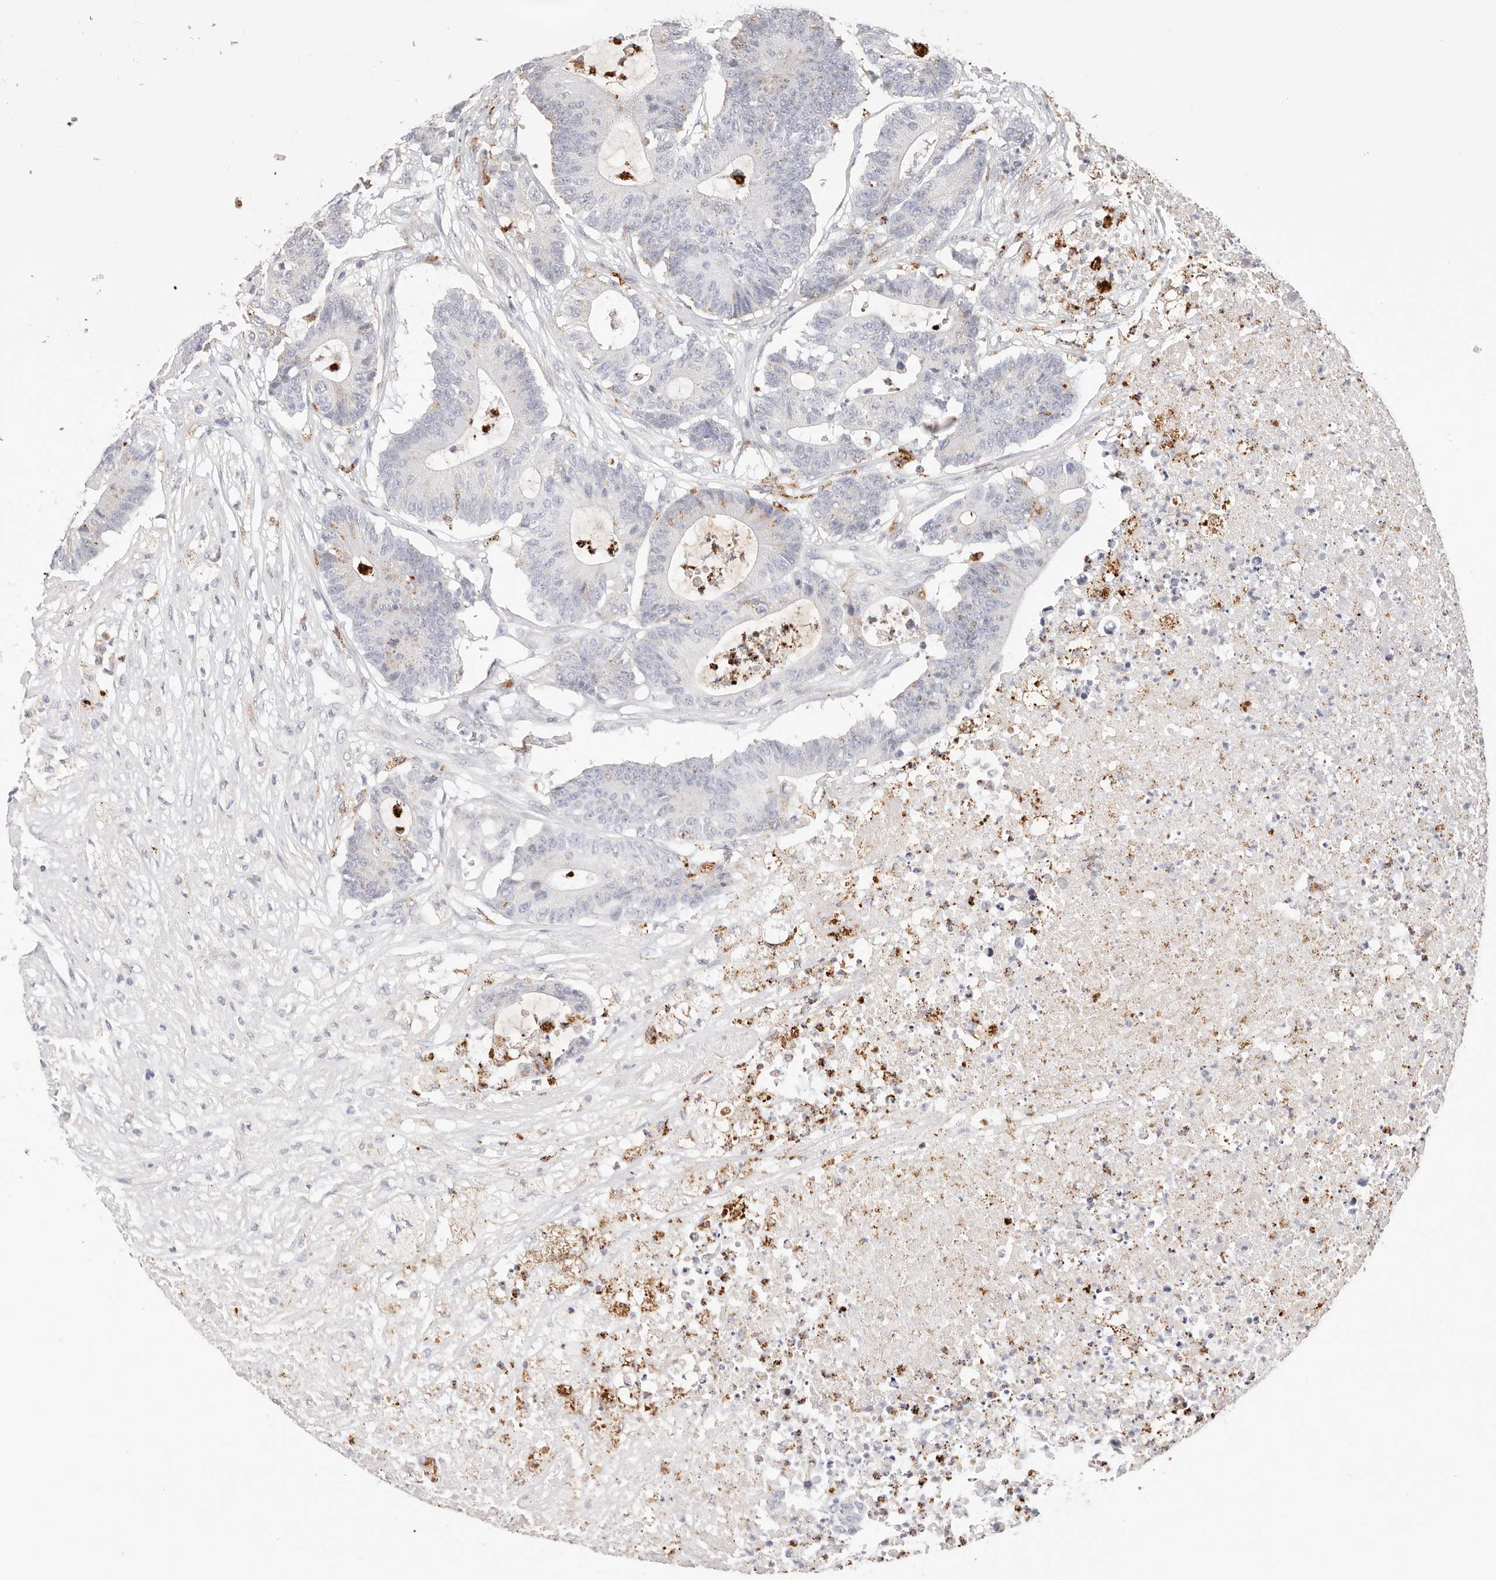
{"staining": {"intensity": "weak", "quantity": "<25%", "location": "cytoplasmic/membranous"}, "tissue": "colorectal cancer", "cell_type": "Tumor cells", "image_type": "cancer", "snomed": [{"axis": "morphology", "description": "Adenocarcinoma, NOS"}, {"axis": "topography", "description": "Colon"}], "caption": "A photomicrograph of colorectal adenocarcinoma stained for a protein displays no brown staining in tumor cells. Nuclei are stained in blue.", "gene": "STKLD1", "patient": {"sex": "female", "age": 84}}